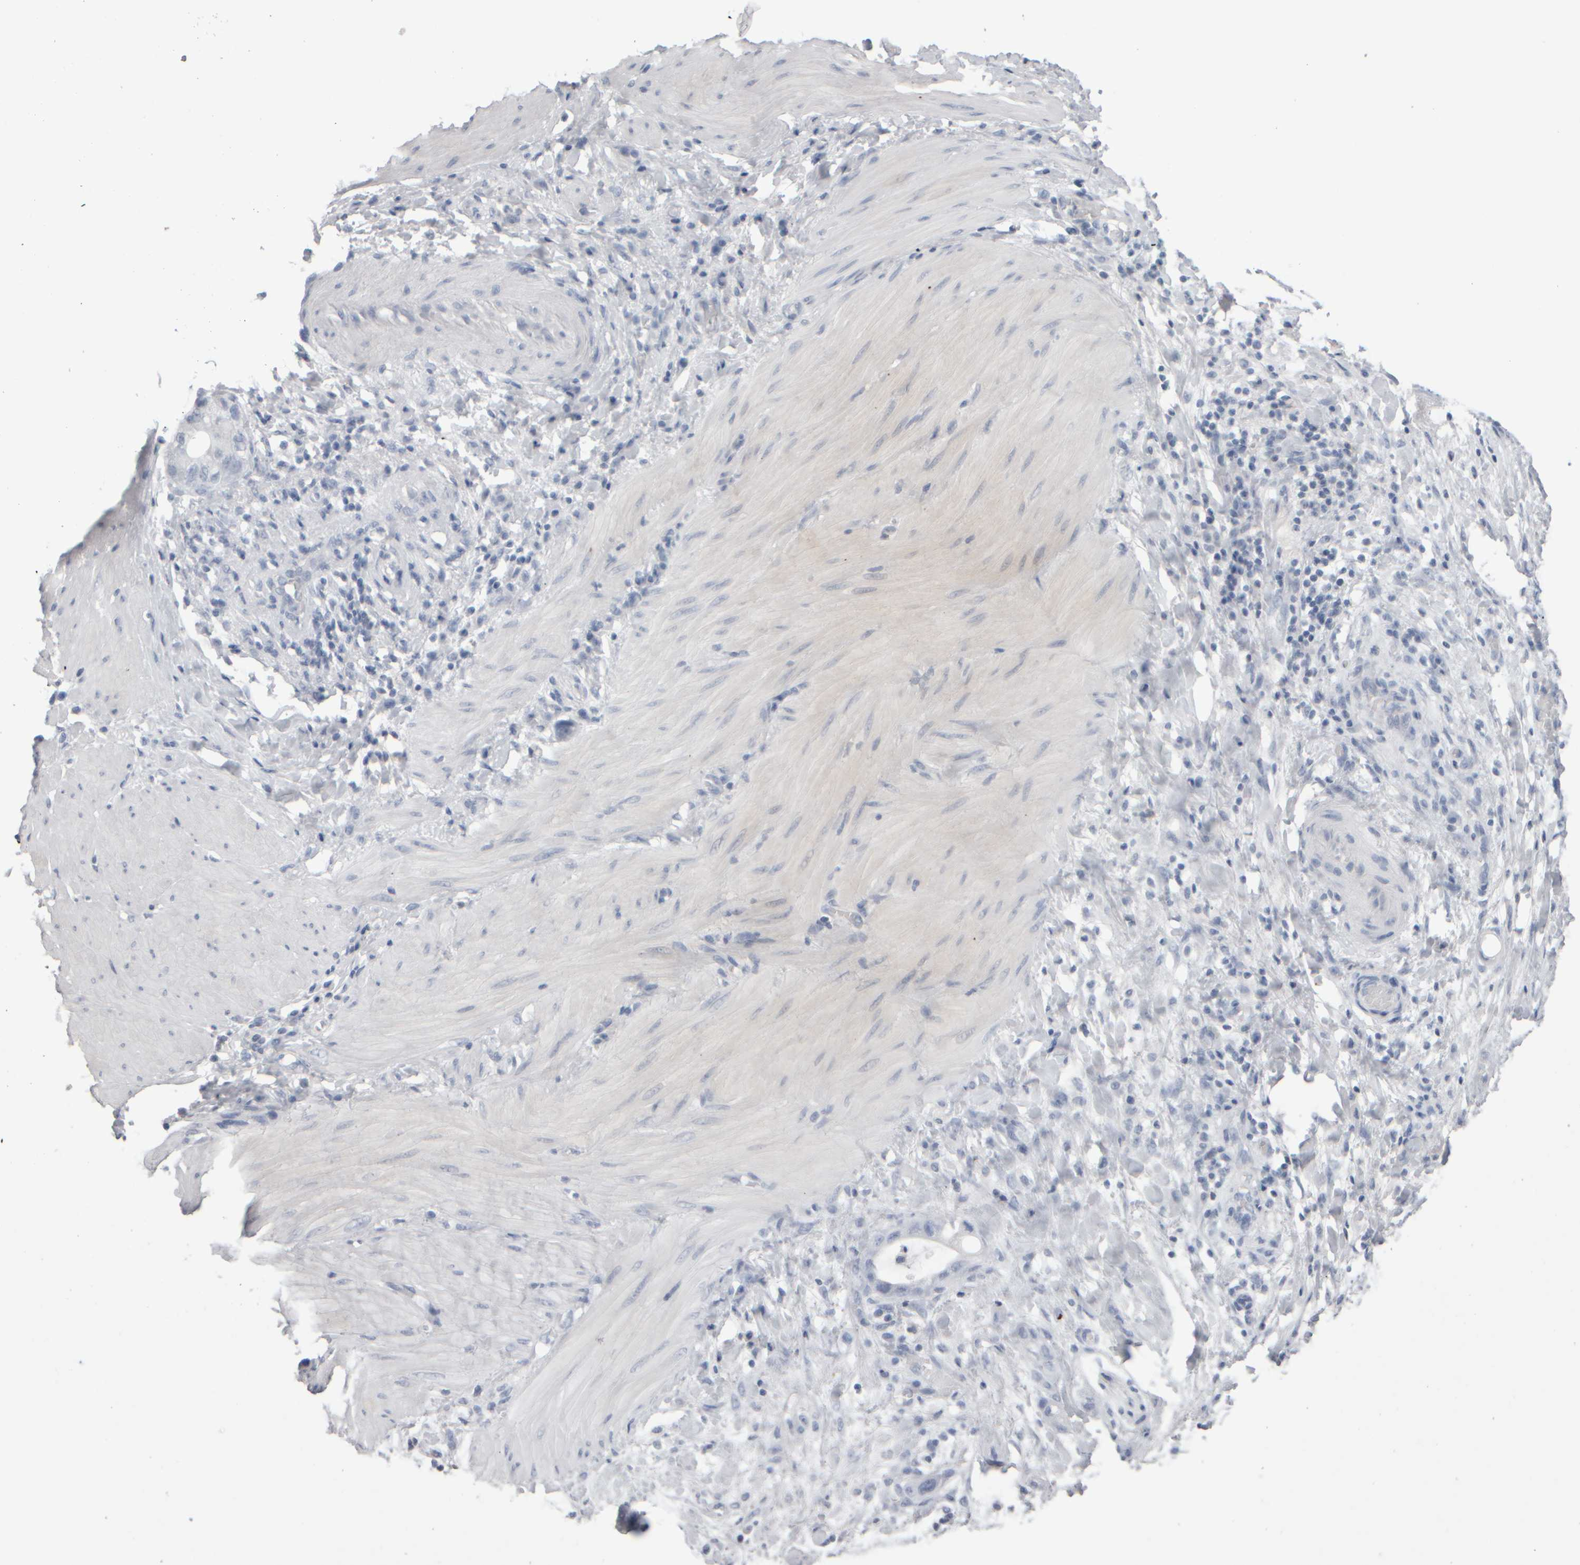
{"staining": {"intensity": "negative", "quantity": "none", "location": "none"}, "tissue": "stomach cancer", "cell_type": "Tumor cells", "image_type": "cancer", "snomed": [{"axis": "morphology", "description": "Adenocarcinoma, NOS"}, {"axis": "topography", "description": "Stomach"}, {"axis": "topography", "description": "Stomach, lower"}], "caption": "There is no significant staining in tumor cells of stomach cancer. (DAB (3,3'-diaminobenzidine) immunohistochemistry (IHC), high magnification).", "gene": "EPHX2", "patient": {"sex": "female", "age": 48}}